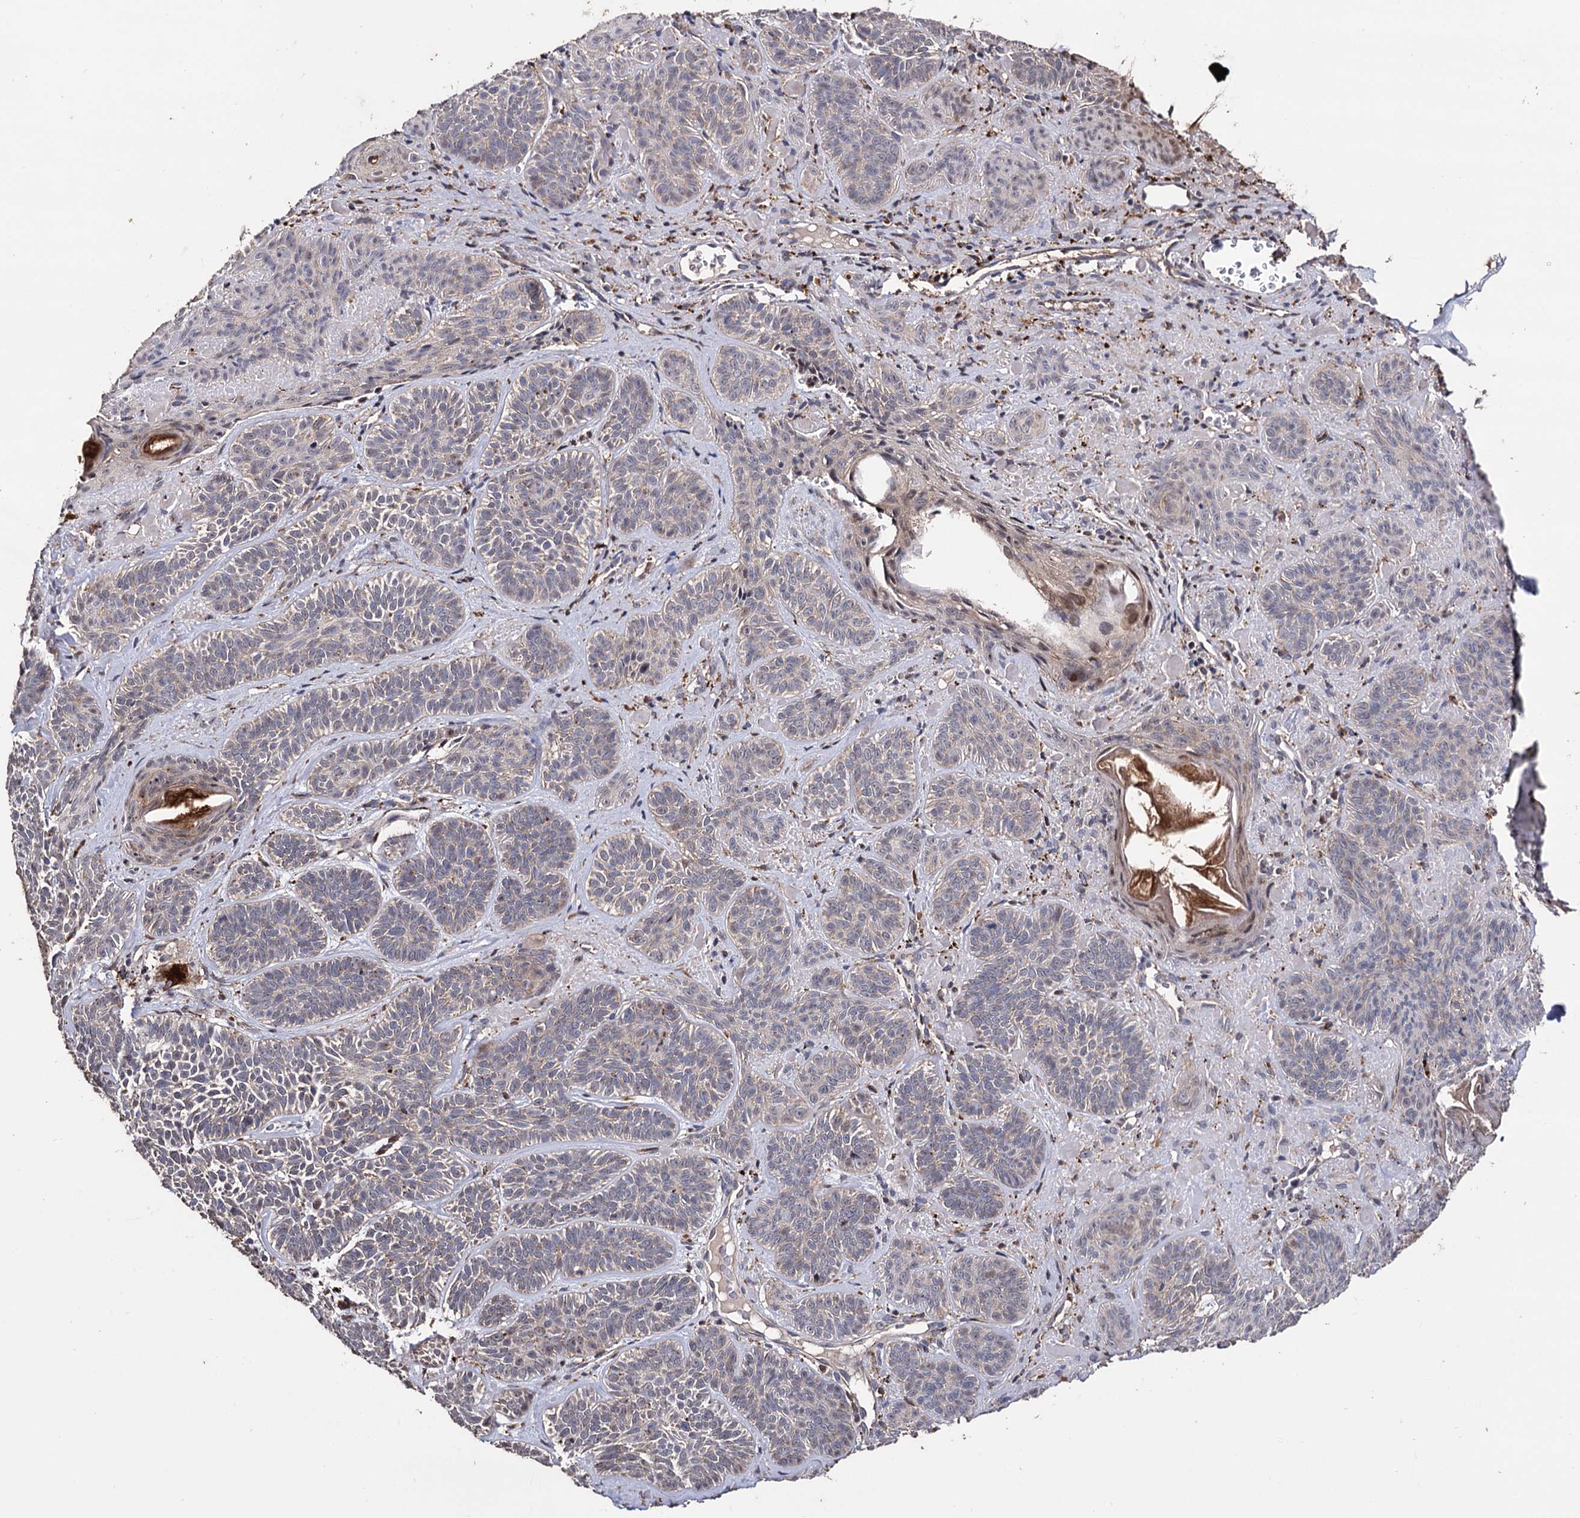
{"staining": {"intensity": "negative", "quantity": "none", "location": "none"}, "tissue": "skin cancer", "cell_type": "Tumor cells", "image_type": "cancer", "snomed": [{"axis": "morphology", "description": "Basal cell carcinoma"}, {"axis": "topography", "description": "Skin"}], "caption": "The IHC image has no significant expression in tumor cells of basal cell carcinoma (skin) tissue.", "gene": "MICAL2", "patient": {"sex": "male", "age": 85}}